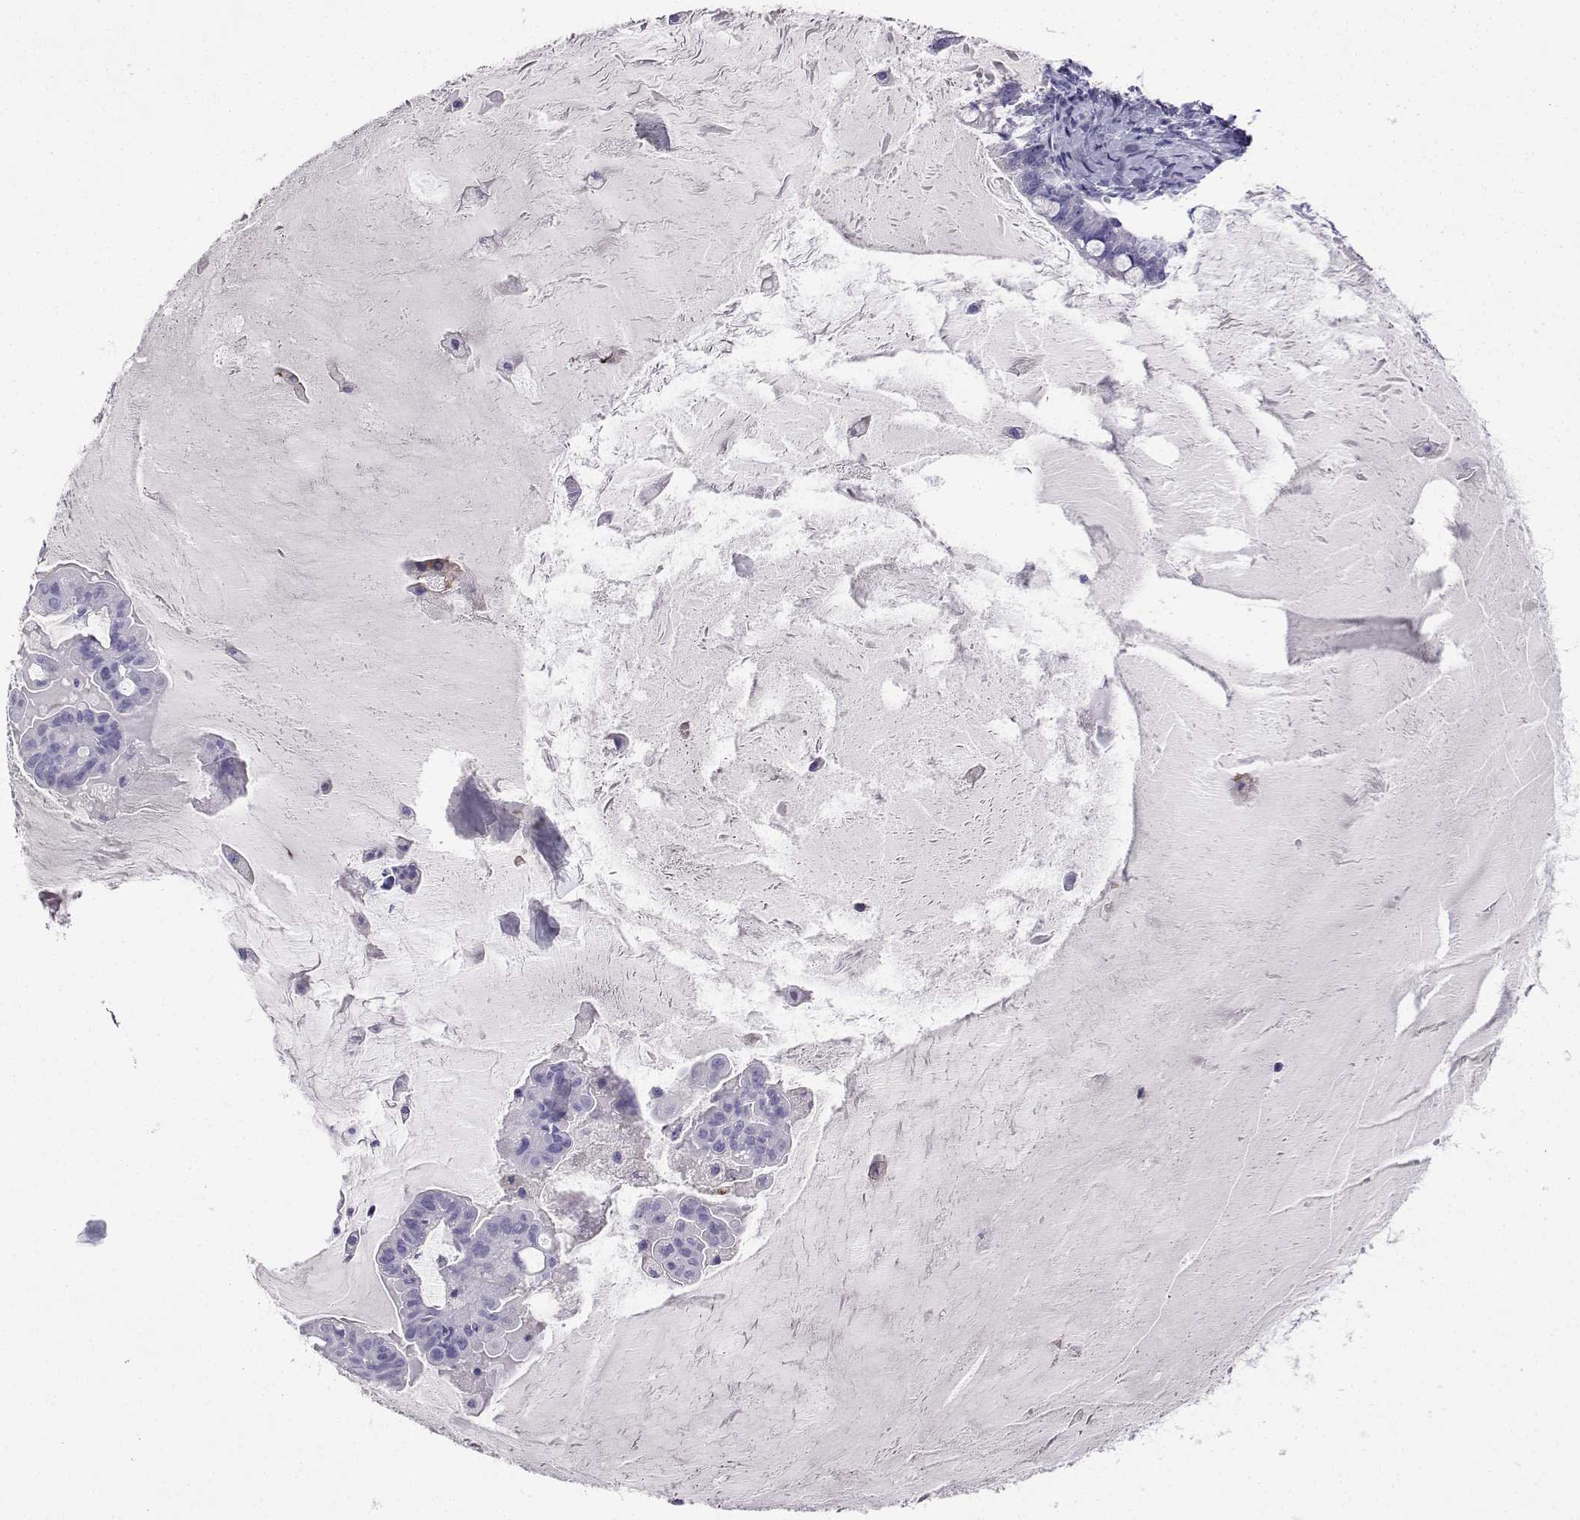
{"staining": {"intensity": "negative", "quantity": "none", "location": "none"}, "tissue": "ovarian cancer", "cell_type": "Tumor cells", "image_type": "cancer", "snomed": [{"axis": "morphology", "description": "Cystadenocarcinoma, mucinous, NOS"}, {"axis": "topography", "description": "Ovary"}], "caption": "There is no significant expression in tumor cells of ovarian cancer.", "gene": "LINGO1", "patient": {"sex": "female", "age": 63}}